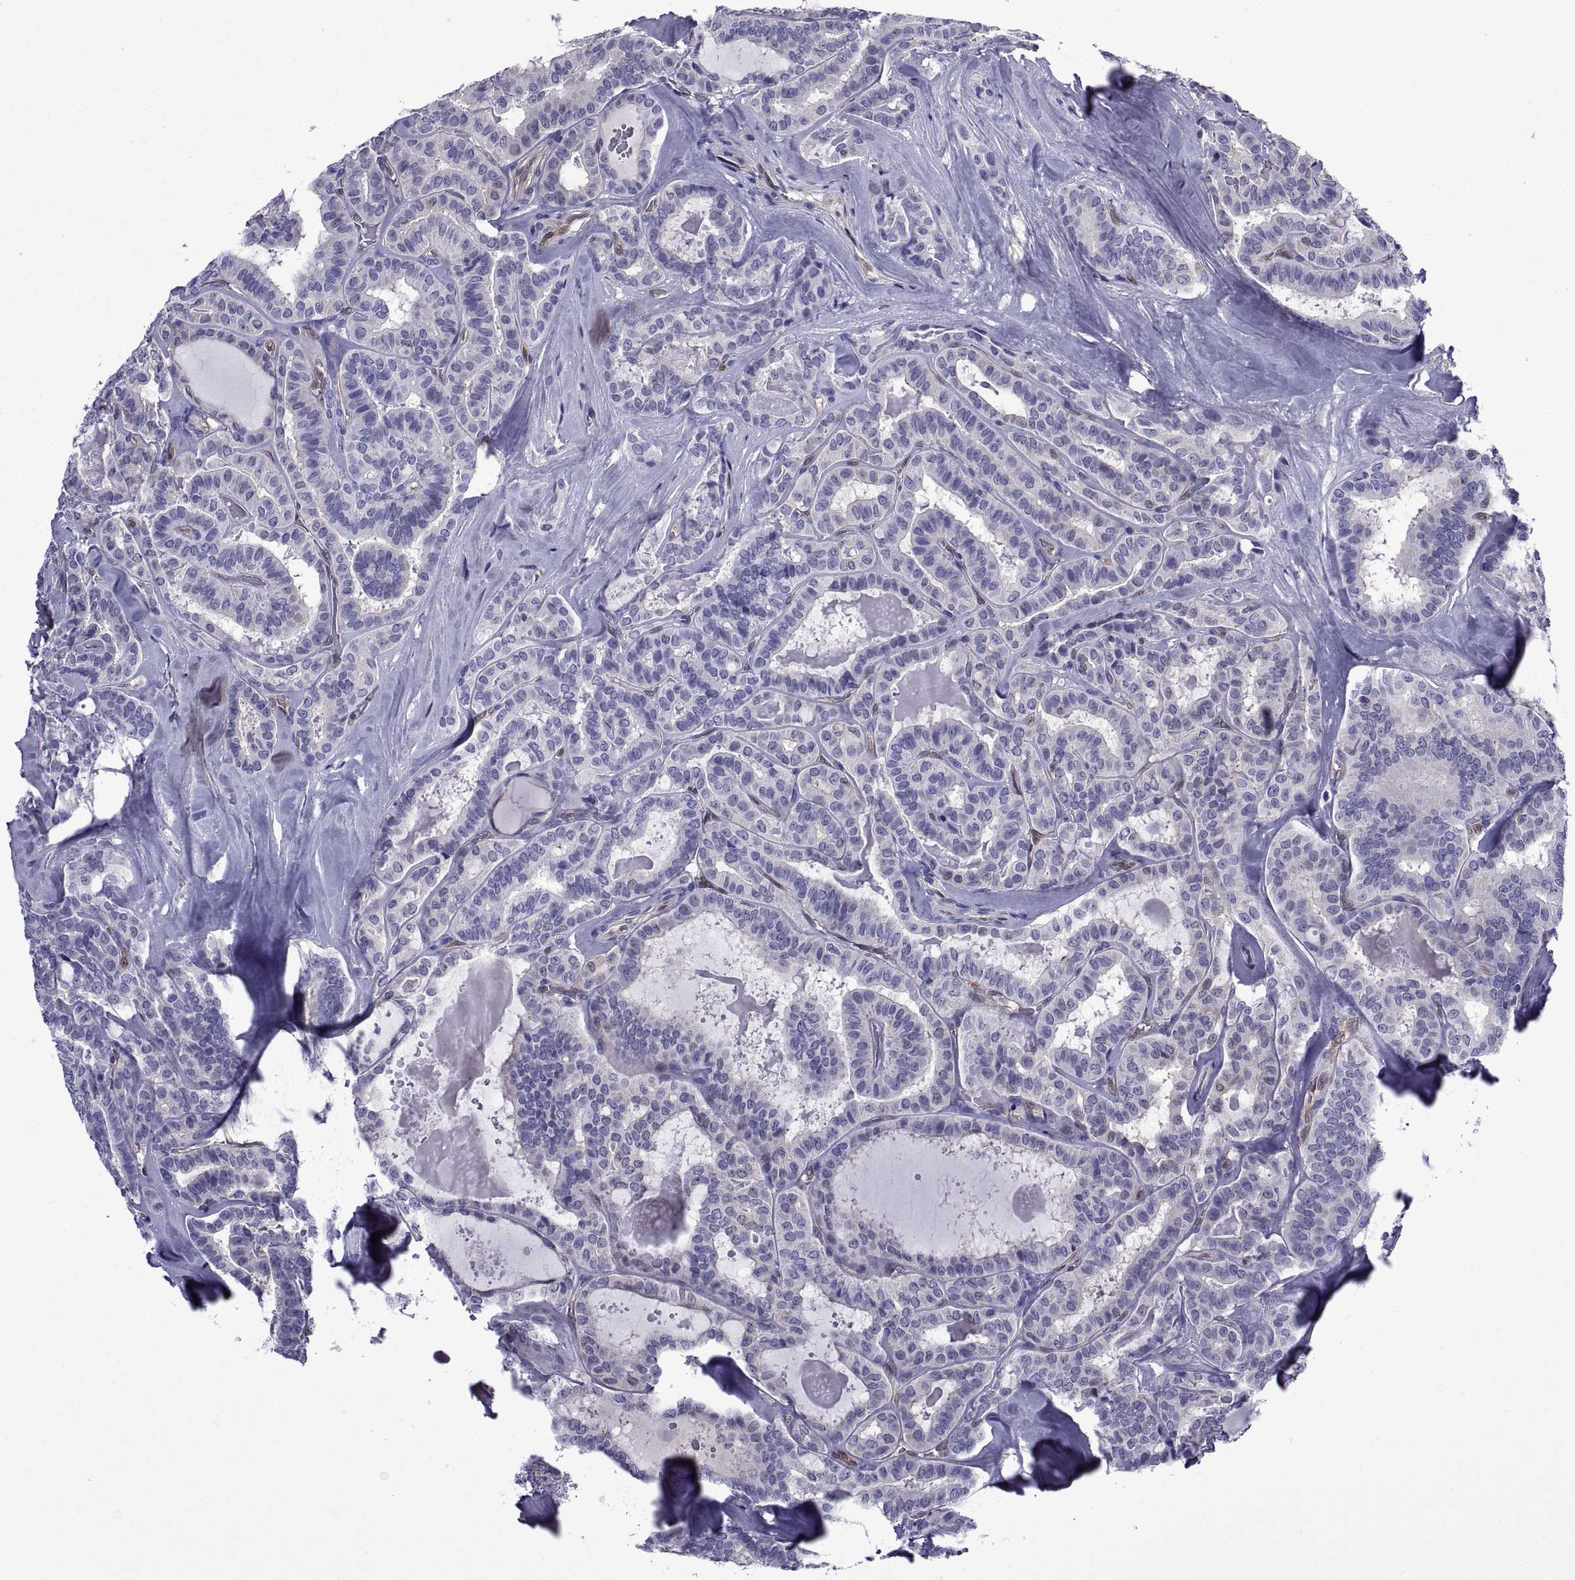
{"staining": {"intensity": "negative", "quantity": "none", "location": "none"}, "tissue": "thyroid cancer", "cell_type": "Tumor cells", "image_type": "cancer", "snomed": [{"axis": "morphology", "description": "Papillary adenocarcinoma, NOS"}, {"axis": "topography", "description": "Thyroid gland"}], "caption": "A micrograph of human thyroid cancer is negative for staining in tumor cells.", "gene": "LCN9", "patient": {"sex": "female", "age": 39}}